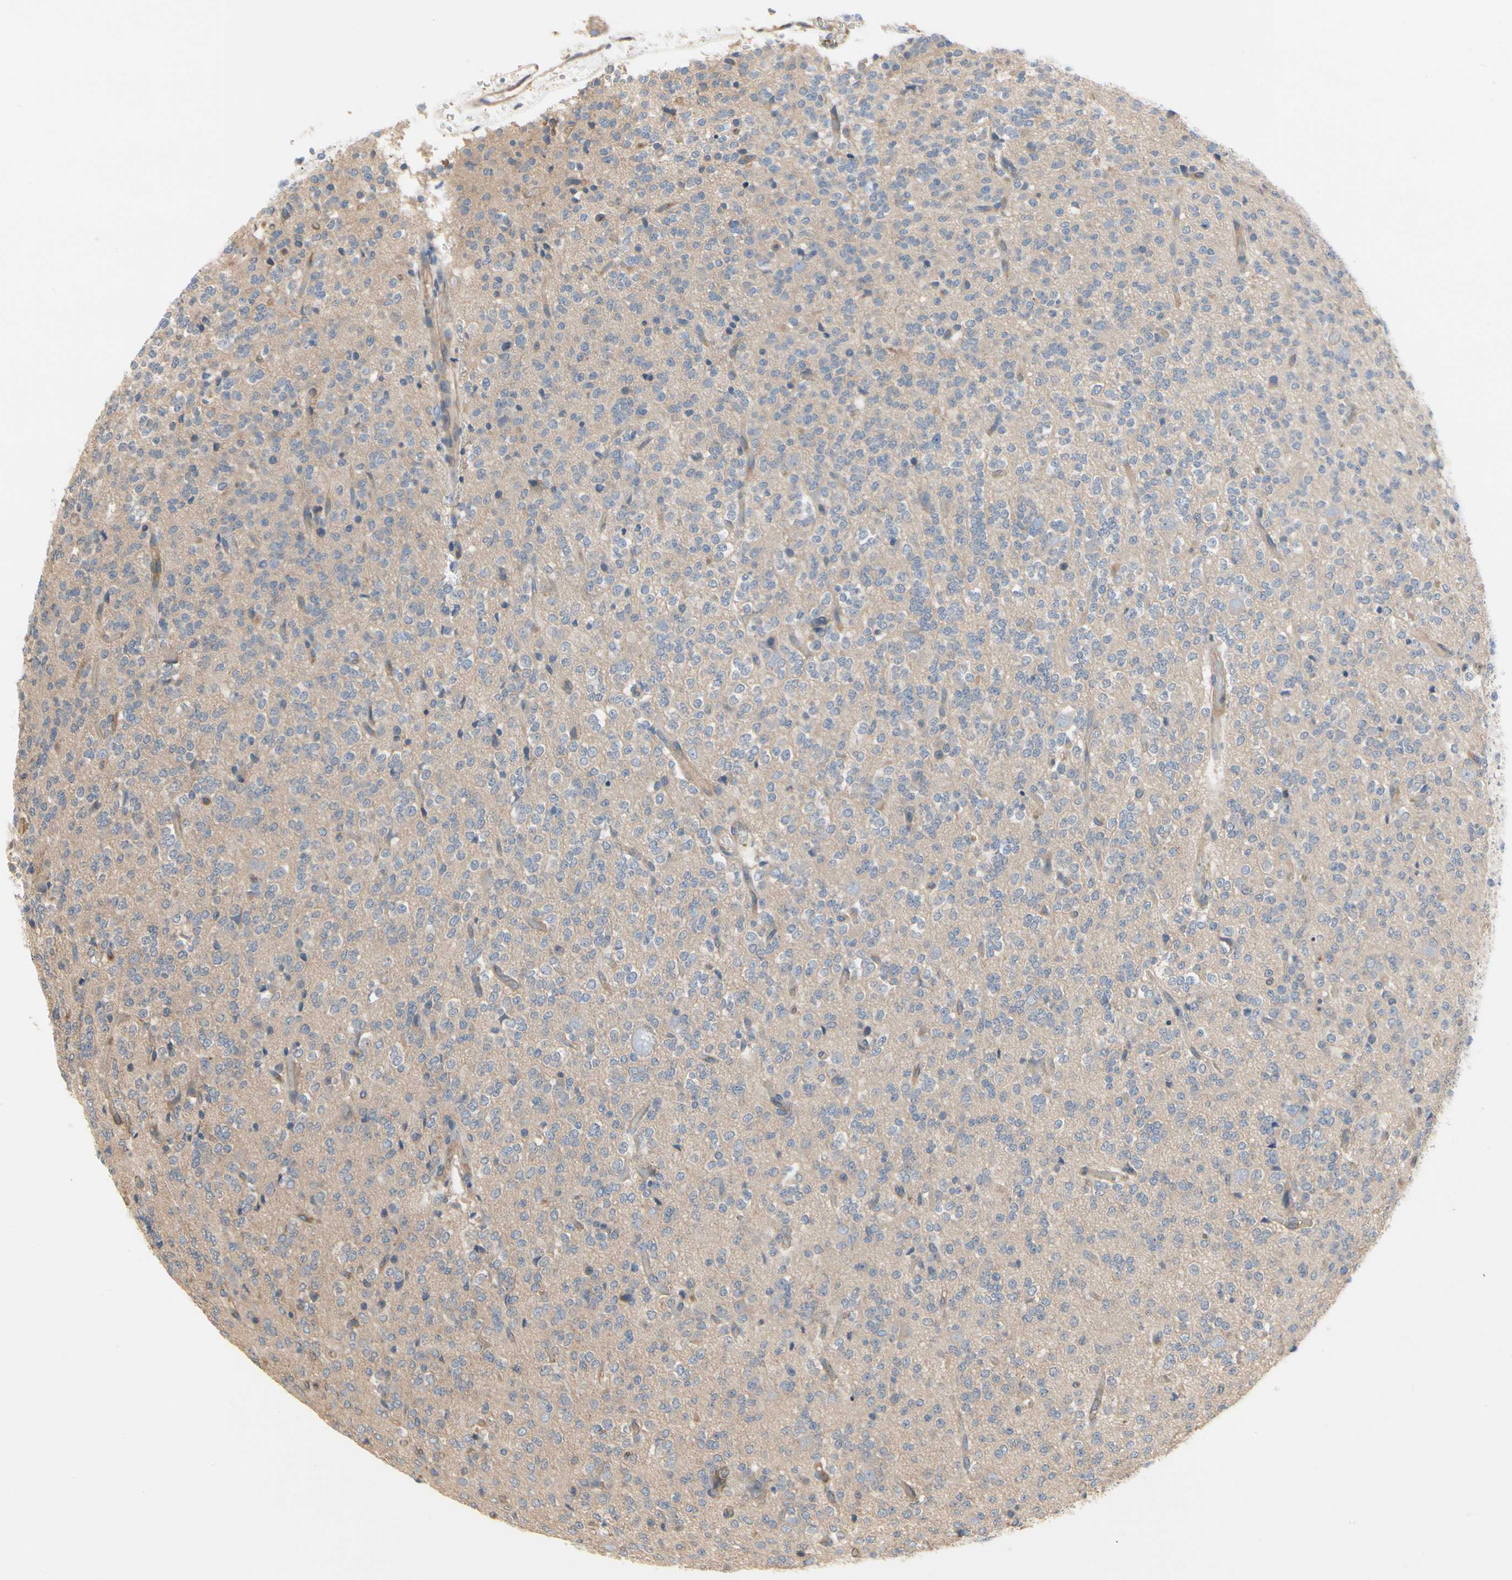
{"staining": {"intensity": "weak", "quantity": "<25%", "location": "cytoplasmic/membranous"}, "tissue": "glioma", "cell_type": "Tumor cells", "image_type": "cancer", "snomed": [{"axis": "morphology", "description": "Glioma, malignant, Low grade"}, {"axis": "topography", "description": "Brain"}], "caption": "This is a histopathology image of IHC staining of malignant low-grade glioma, which shows no staining in tumor cells.", "gene": "PDZK1", "patient": {"sex": "male", "age": 38}}